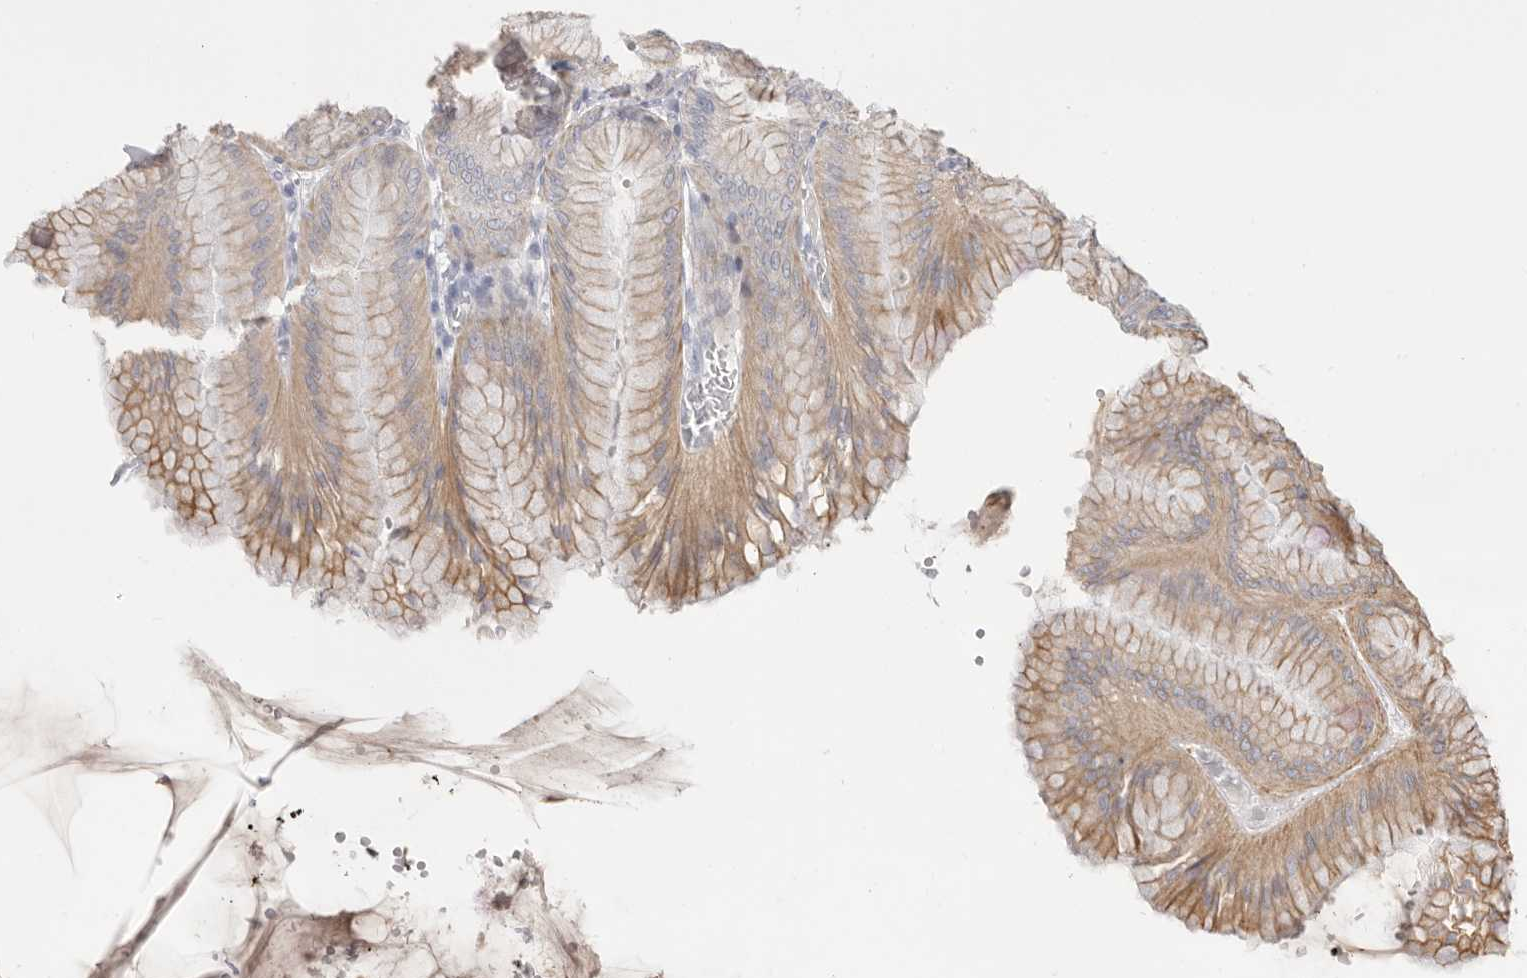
{"staining": {"intensity": "moderate", "quantity": ">75%", "location": "cytoplasmic/membranous"}, "tissue": "stomach", "cell_type": "Glandular cells", "image_type": "normal", "snomed": [{"axis": "morphology", "description": "Normal tissue, NOS"}, {"axis": "topography", "description": "Stomach, lower"}], "caption": "Stomach stained with DAB (3,3'-diaminobenzidine) immunohistochemistry (IHC) exhibits medium levels of moderate cytoplasmic/membranous positivity in approximately >75% of glandular cells.", "gene": "USH1C", "patient": {"sex": "male", "age": 71}}